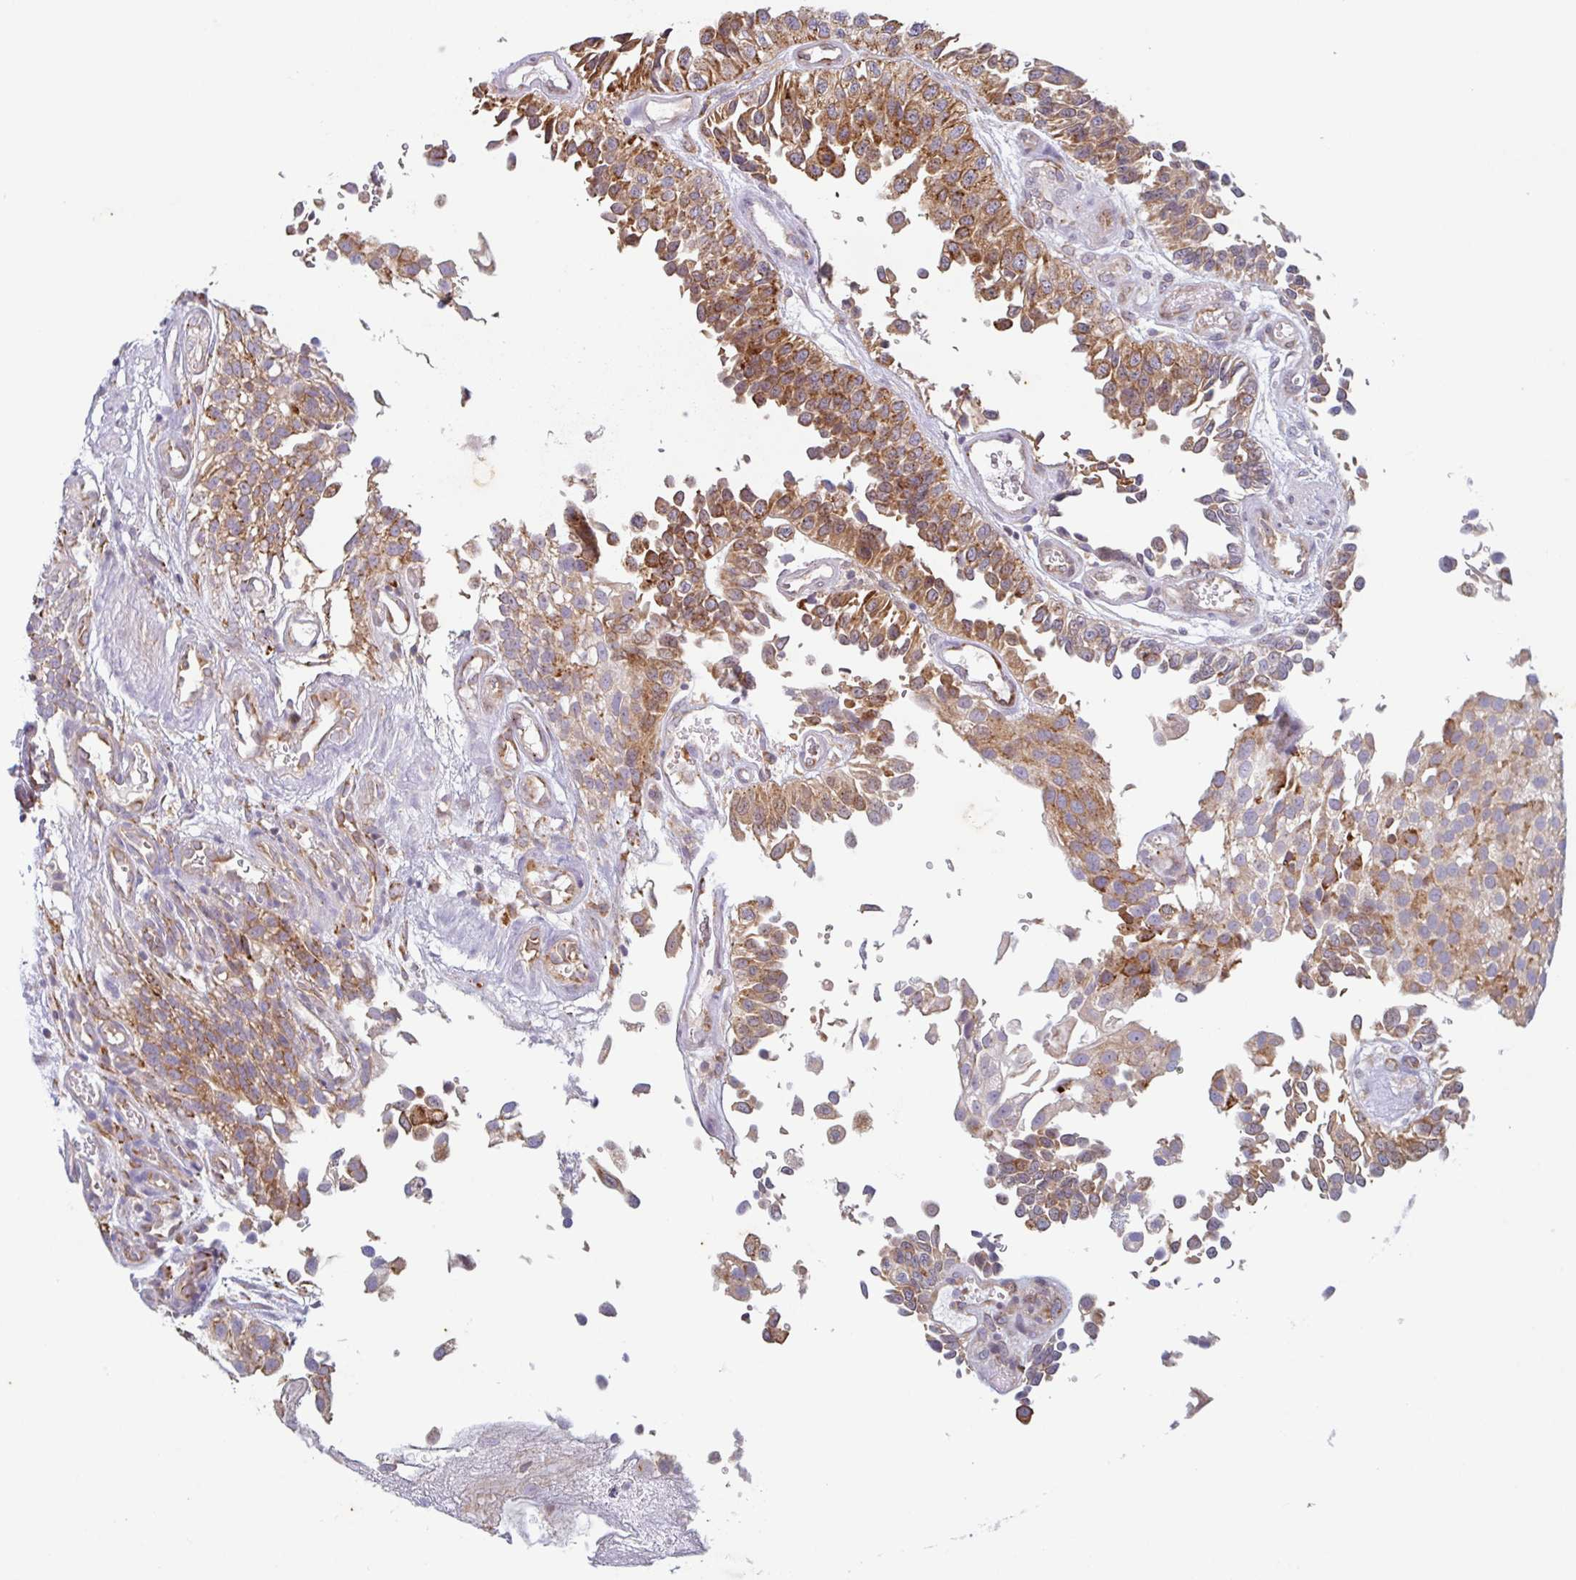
{"staining": {"intensity": "moderate", "quantity": ">75%", "location": "cytoplasmic/membranous"}, "tissue": "urothelial cancer", "cell_type": "Tumor cells", "image_type": "cancer", "snomed": [{"axis": "morphology", "description": "Urothelial carcinoma, NOS"}, {"axis": "topography", "description": "Urinary bladder"}], "caption": "Immunohistochemical staining of urothelial cancer reveals medium levels of moderate cytoplasmic/membranous protein expression in about >75% of tumor cells.", "gene": "RIT1", "patient": {"sex": "male", "age": 87}}